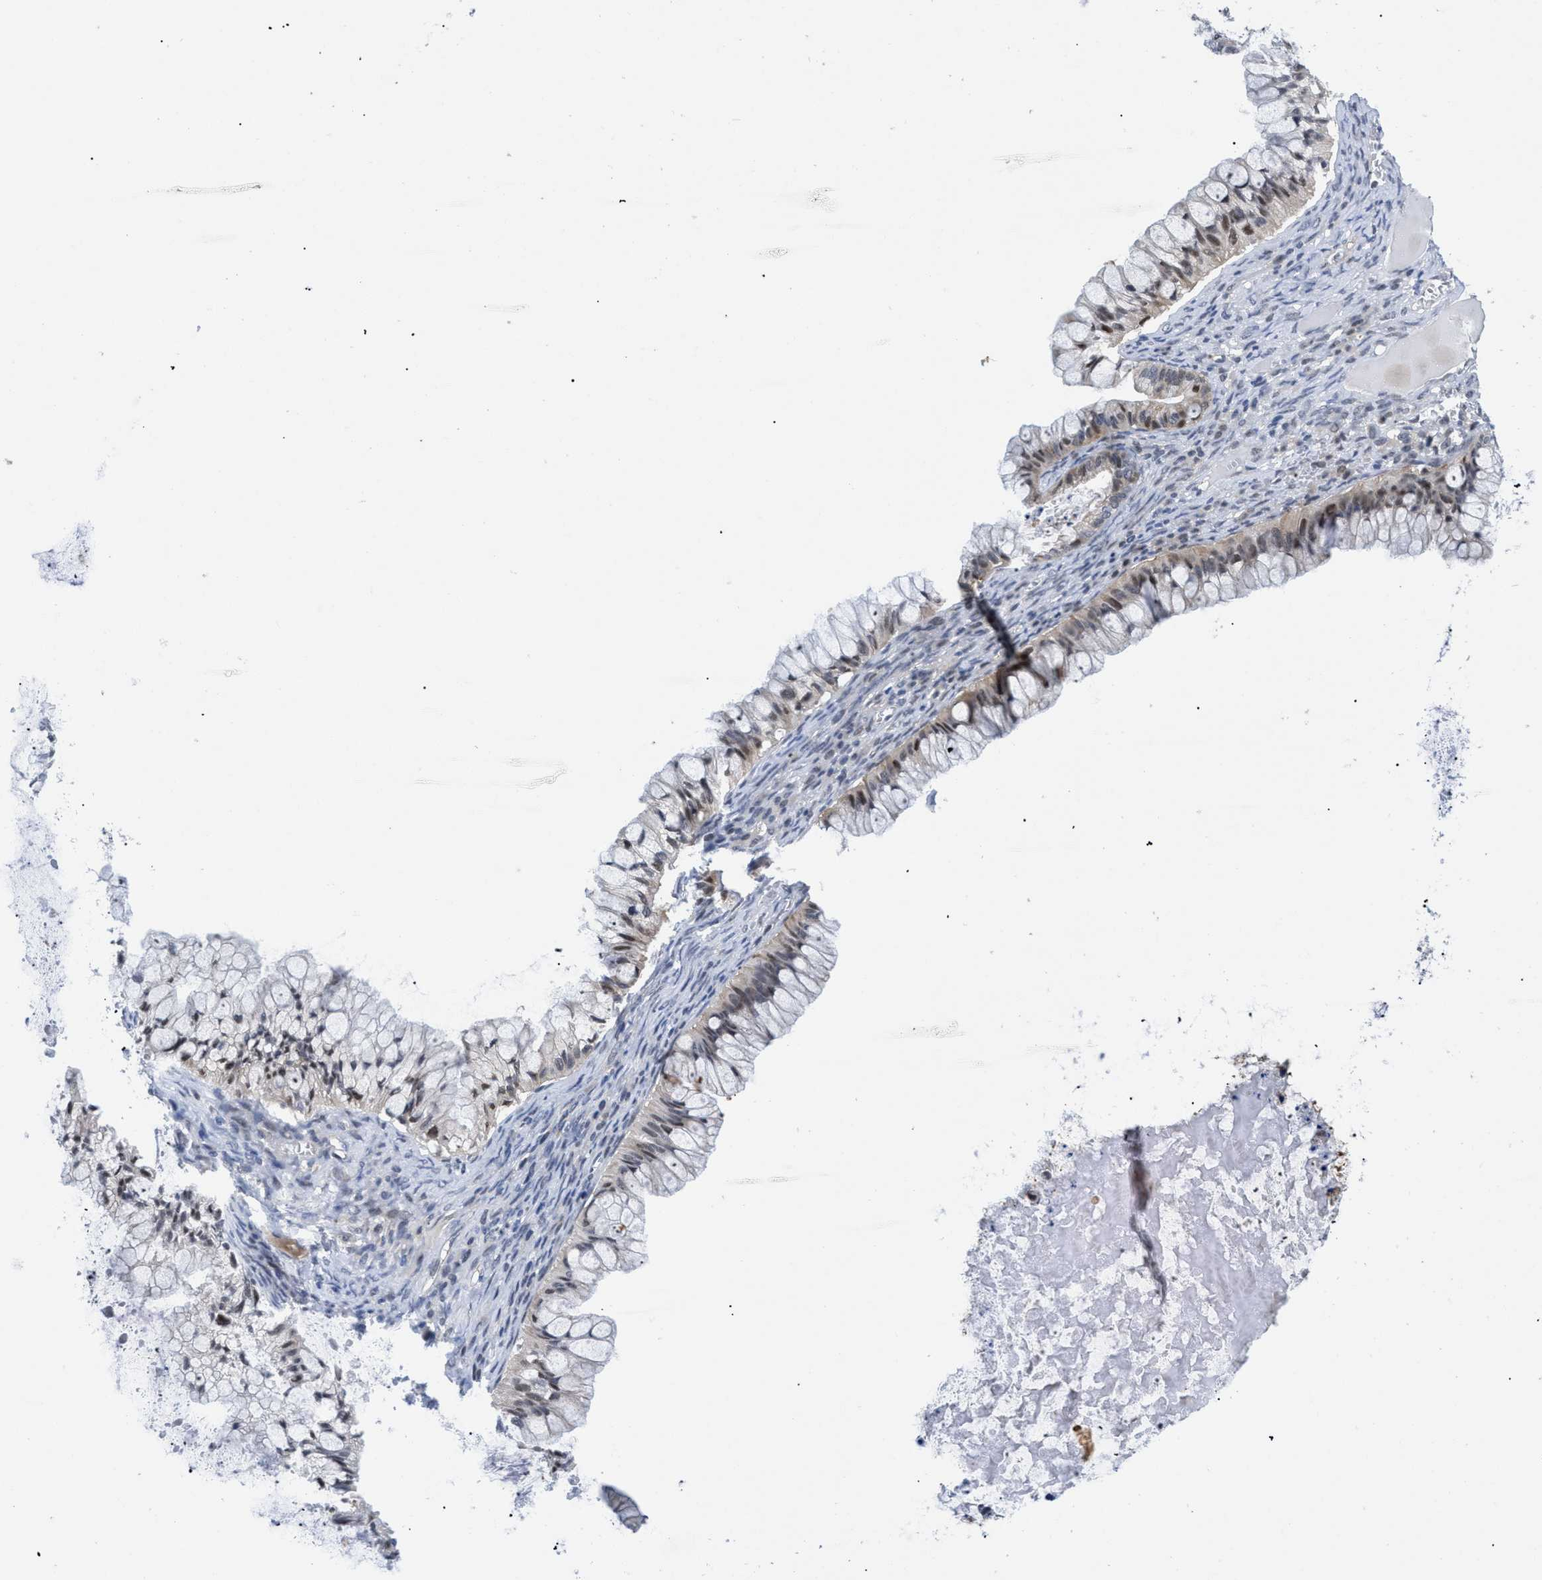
{"staining": {"intensity": "moderate", "quantity": "<25%", "location": "nuclear"}, "tissue": "ovarian cancer", "cell_type": "Tumor cells", "image_type": "cancer", "snomed": [{"axis": "morphology", "description": "Cystadenocarcinoma, mucinous, NOS"}, {"axis": "topography", "description": "Ovary"}], "caption": "The immunohistochemical stain labels moderate nuclear staining in tumor cells of ovarian cancer (mucinous cystadenocarcinoma) tissue.", "gene": "SLC29A2", "patient": {"sex": "female", "age": 57}}